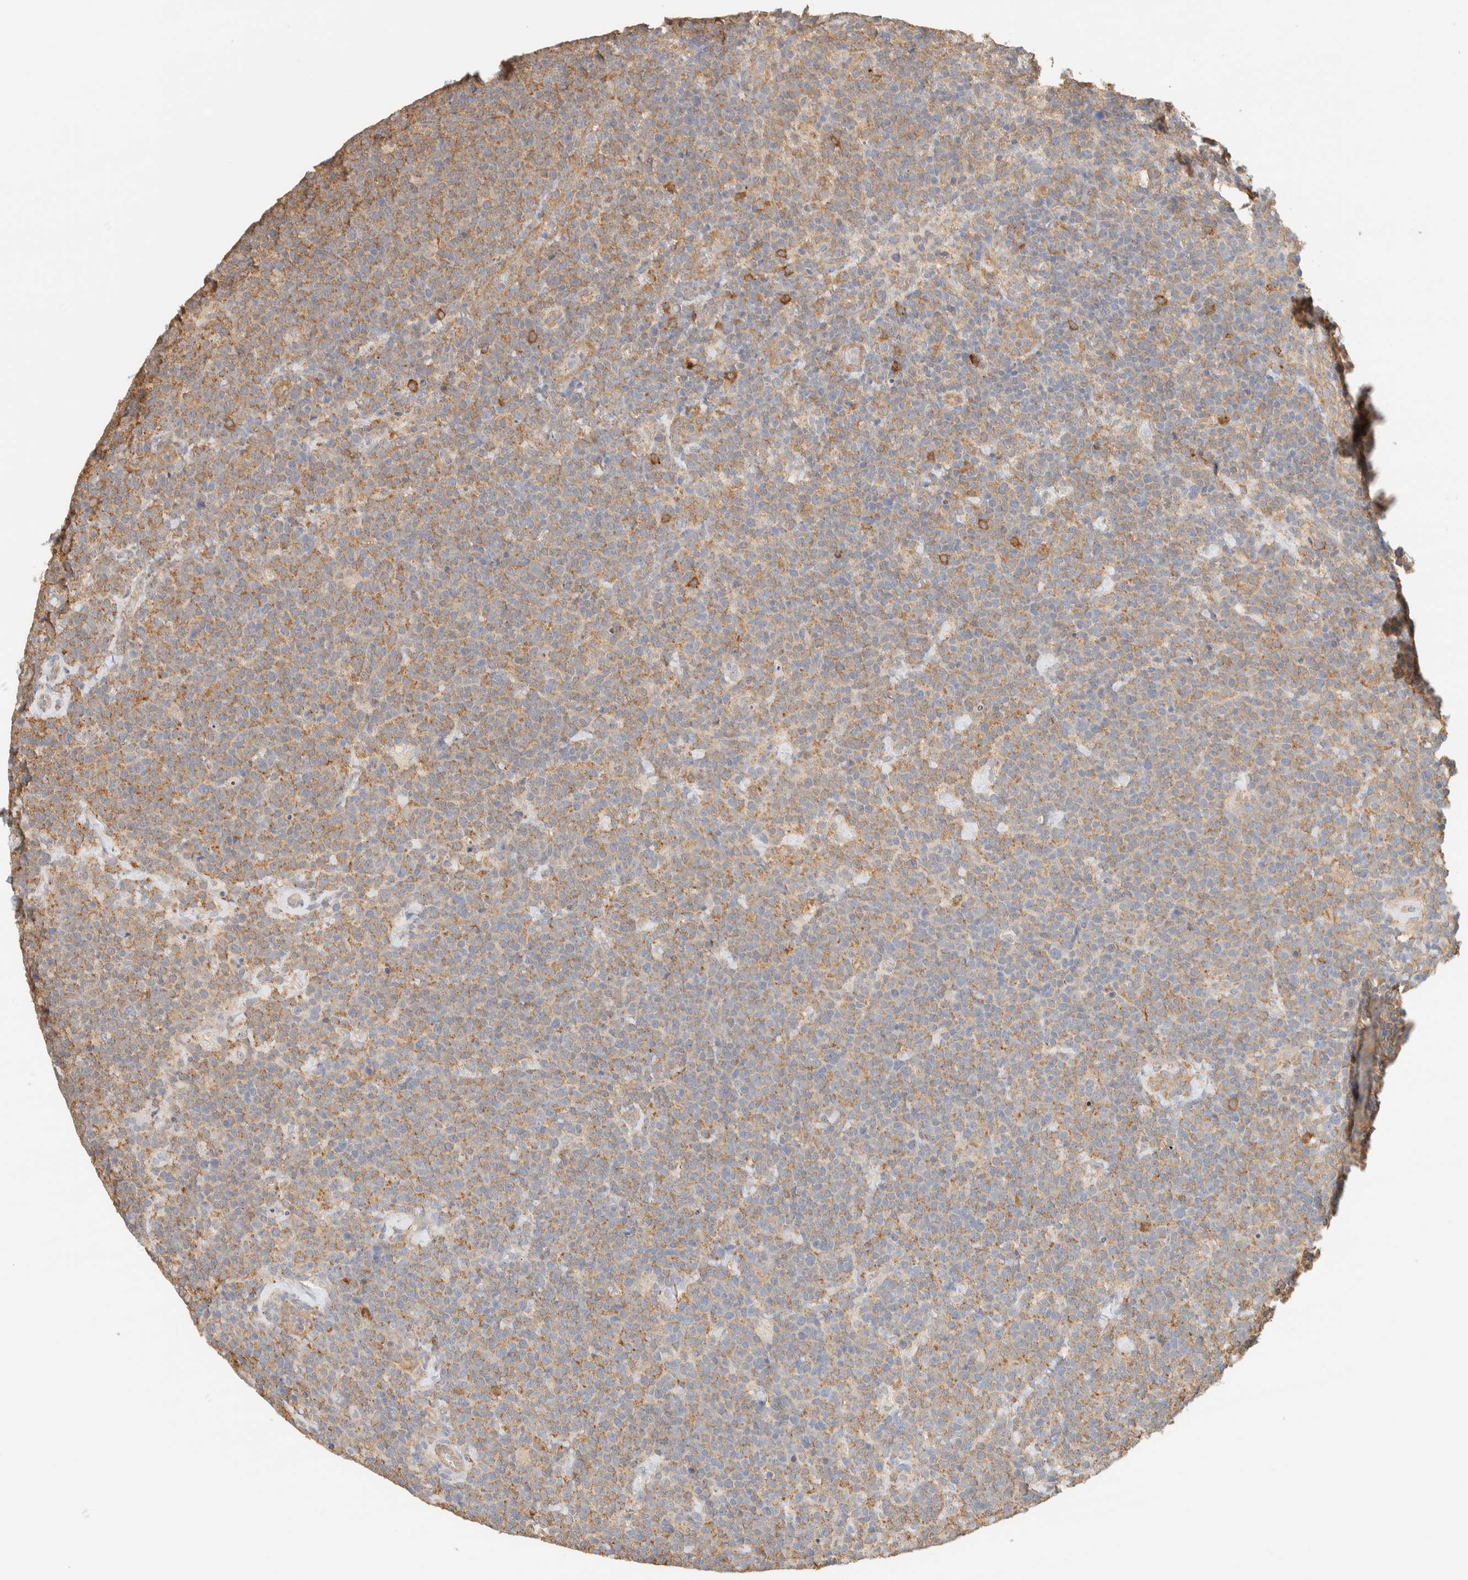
{"staining": {"intensity": "moderate", "quantity": ">75%", "location": "cytoplasmic/membranous"}, "tissue": "lymphoma", "cell_type": "Tumor cells", "image_type": "cancer", "snomed": [{"axis": "morphology", "description": "Malignant lymphoma, non-Hodgkin's type, High grade"}, {"axis": "topography", "description": "Lymph node"}], "caption": "Immunohistochemical staining of human malignant lymphoma, non-Hodgkin's type (high-grade) demonstrates medium levels of moderate cytoplasmic/membranous staining in about >75% of tumor cells.", "gene": "TBC1D8B", "patient": {"sex": "male", "age": 61}}